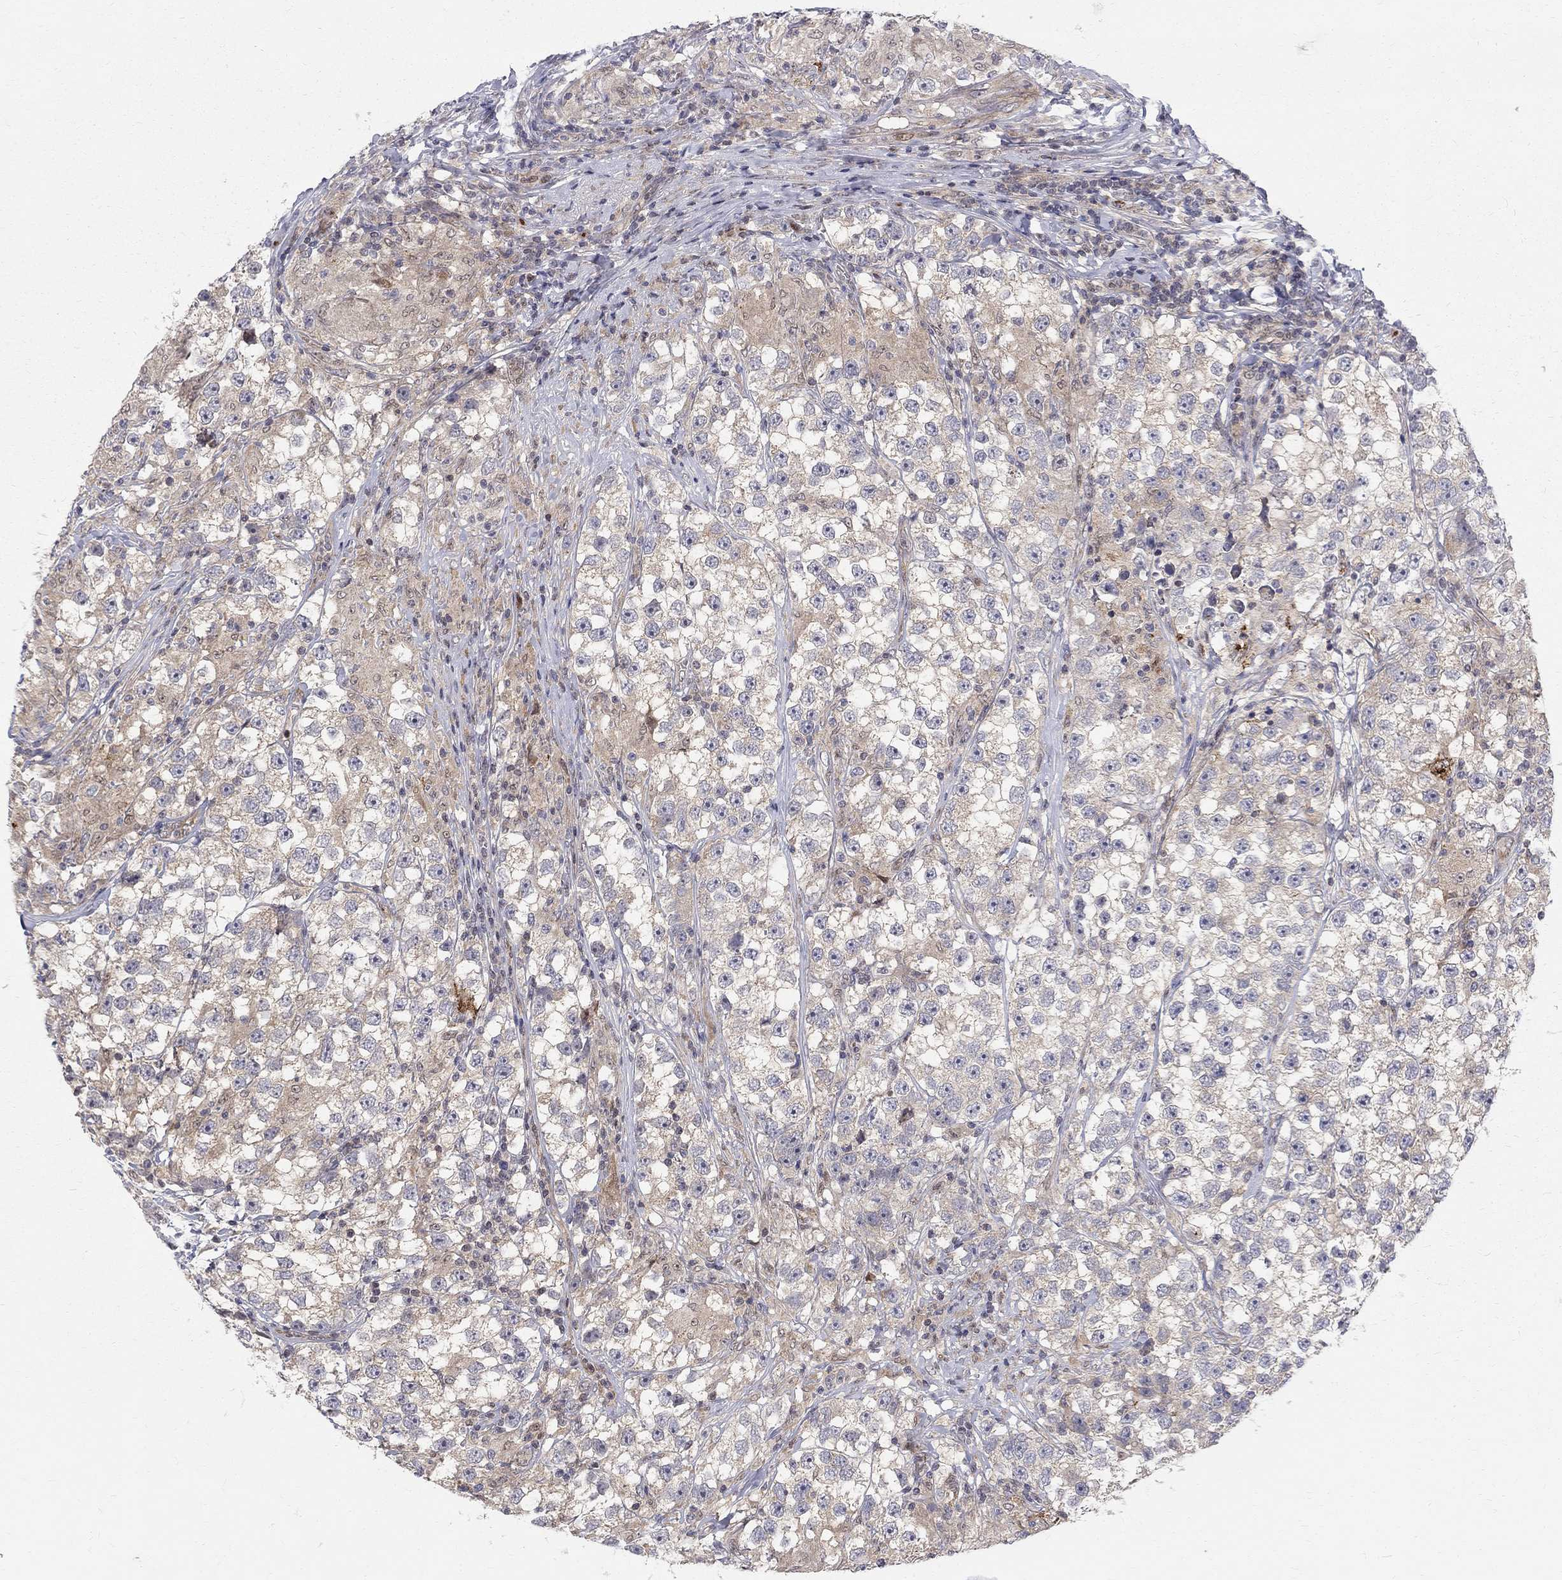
{"staining": {"intensity": "weak", "quantity": "25%-75%", "location": "cytoplasmic/membranous"}, "tissue": "testis cancer", "cell_type": "Tumor cells", "image_type": "cancer", "snomed": [{"axis": "morphology", "description": "Seminoma, NOS"}, {"axis": "topography", "description": "Testis"}], "caption": "Testis seminoma tissue reveals weak cytoplasmic/membranous positivity in about 25%-75% of tumor cells, visualized by immunohistochemistry.", "gene": "WDR19", "patient": {"sex": "male", "age": 46}}